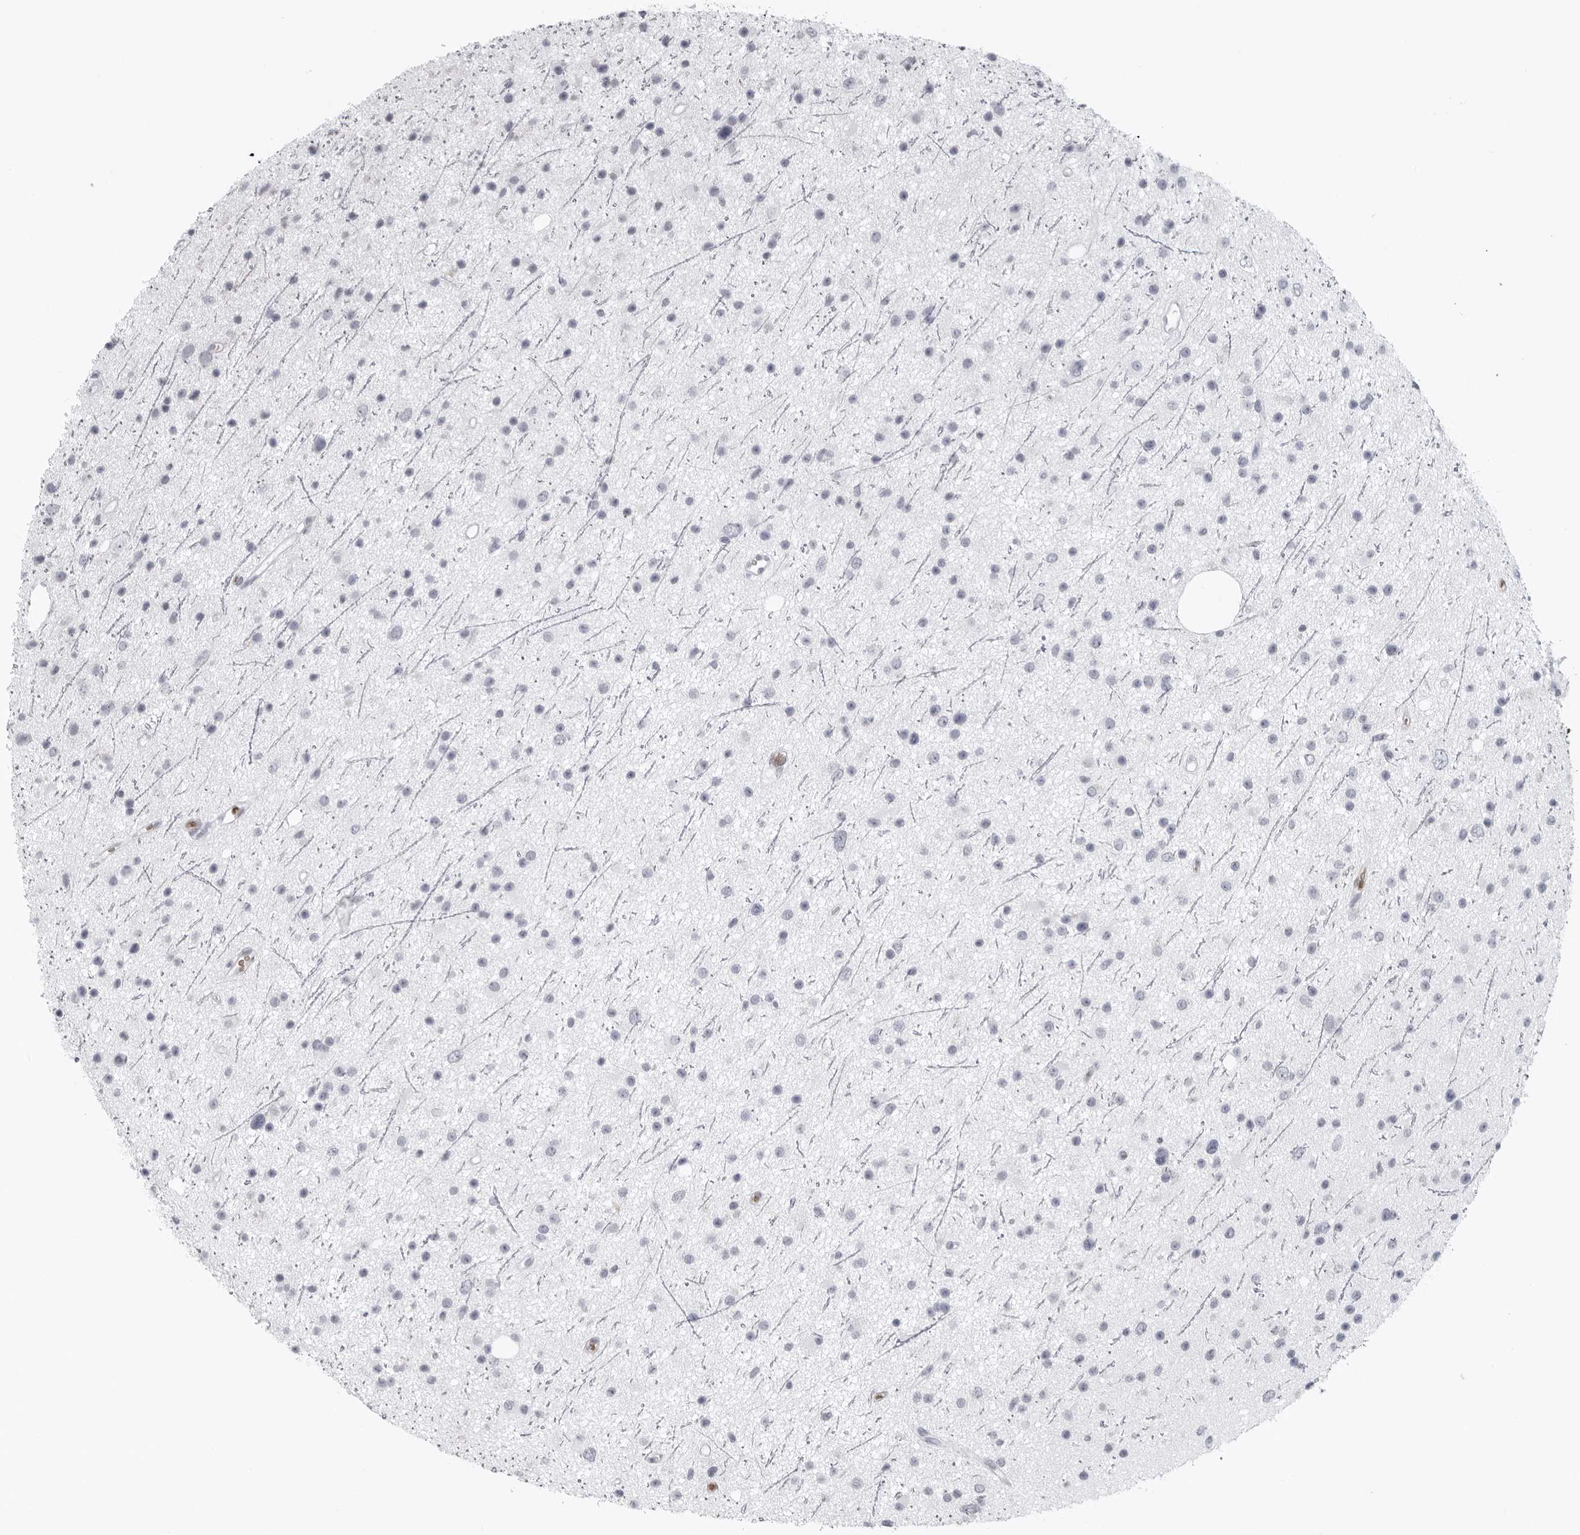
{"staining": {"intensity": "negative", "quantity": "none", "location": "none"}, "tissue": "glioma", "cell_type": "Tumor cells", "image_type": "cancer", "snomed": [{"axis": "morphology", "description": "Glioma, malignant, Low grade"}, {"axis": "topography", "description": "Cerebral cortex"}], "caption": "Immunohistochemical staining of malignant glioma (low-grade) reveals no significant expression in tumor cells.", "gene": "EPB41", "patient": {"sex": "female", "age": 39}}